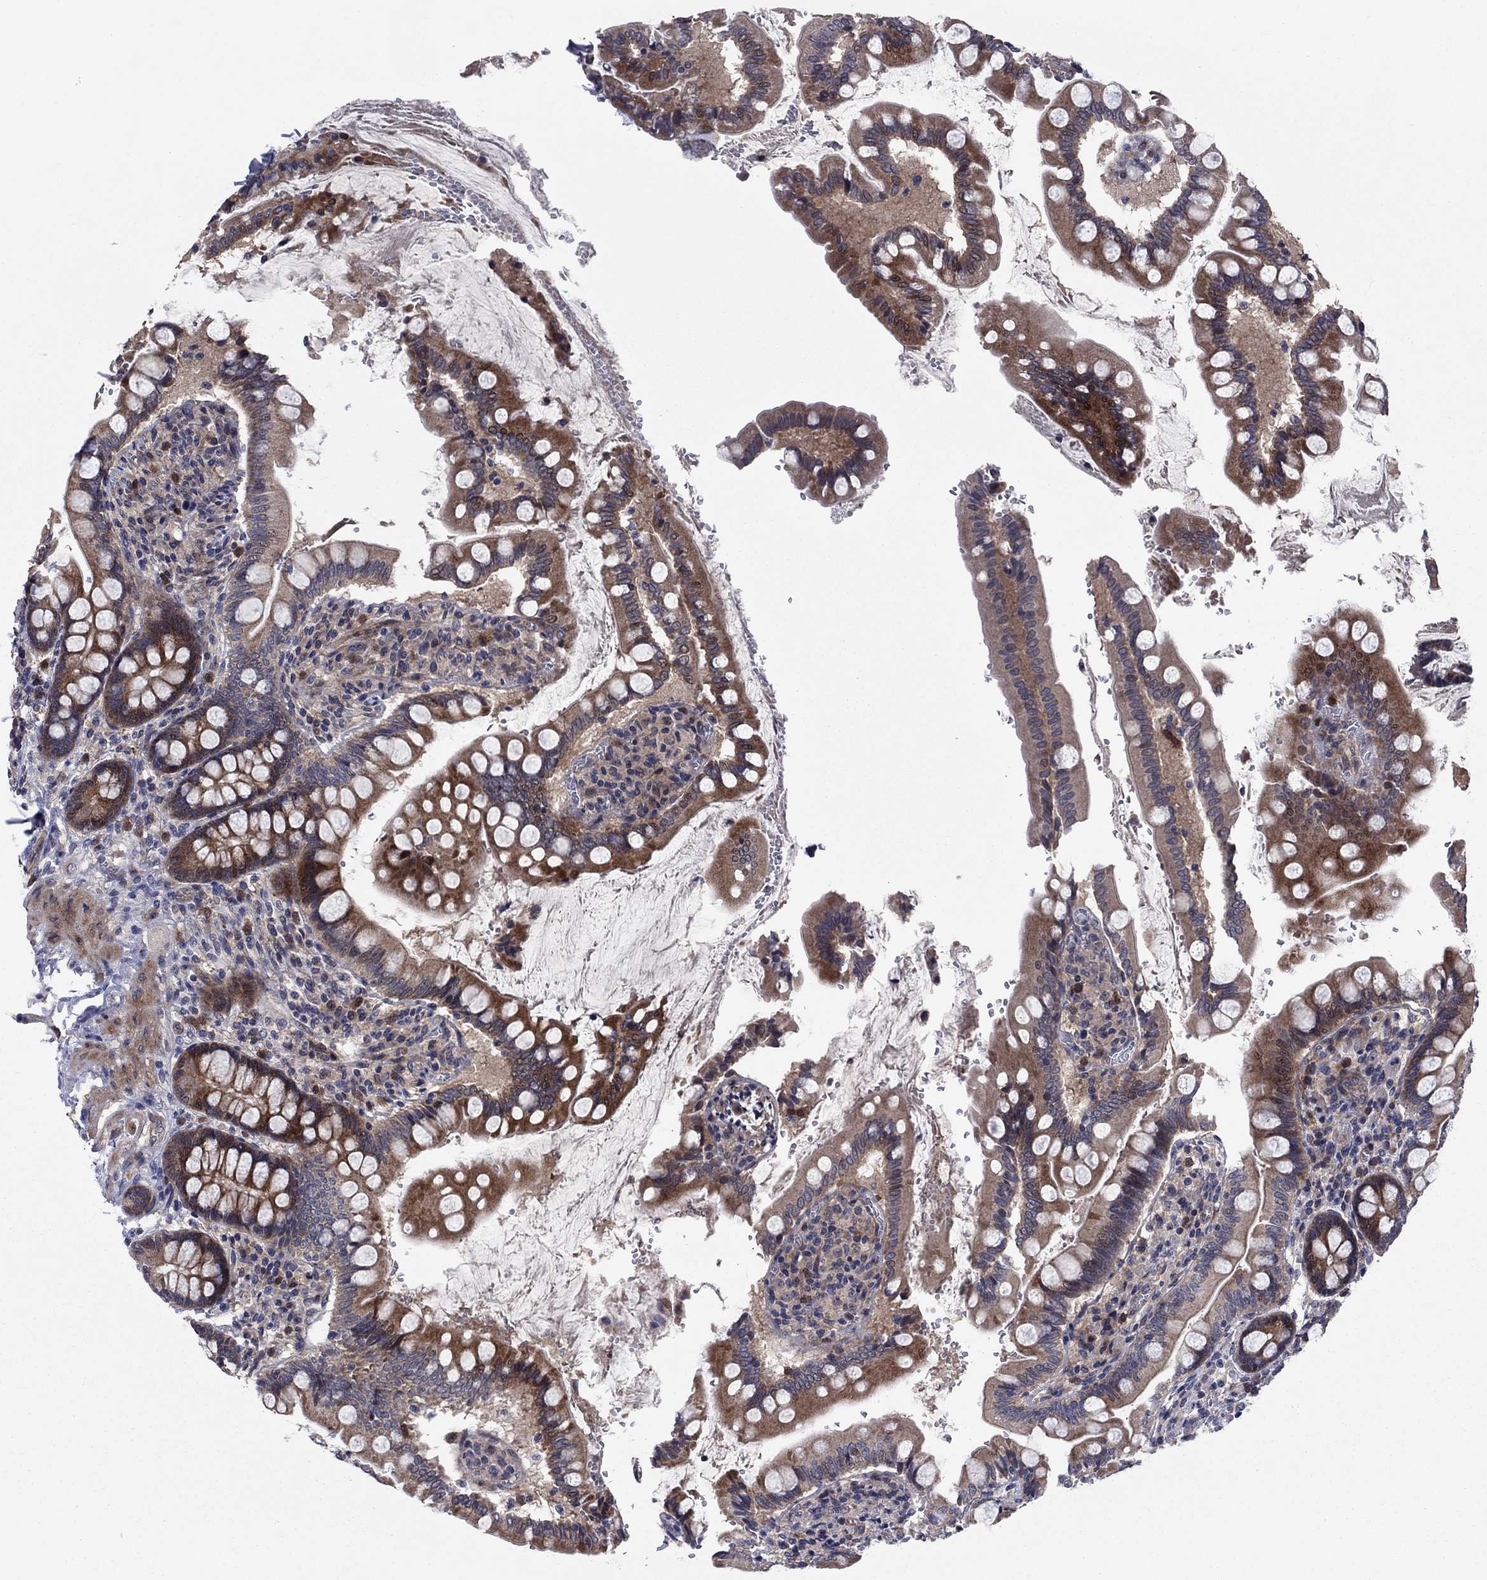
{"staining": {"intensity": "strong", "quantity": "25%-75%", "location": "cytoplasmic/membranous"}, "tissue": "small intestine", "cell_type": "Glandular cells", "image_type": "normal", "snomed": [{"axis": "morphology", "description": "Normal tissue, NOS"}, {"axis": "topography", "description": "Small intestine"}], "caption": "This is a micrograph of IHC staining of normal small intestine, which shows strong positivity in the cytoplasmic/membranous of glandular cells.", "gene": "MSRB1", "patient": {"sex": "female", "age": 56}}